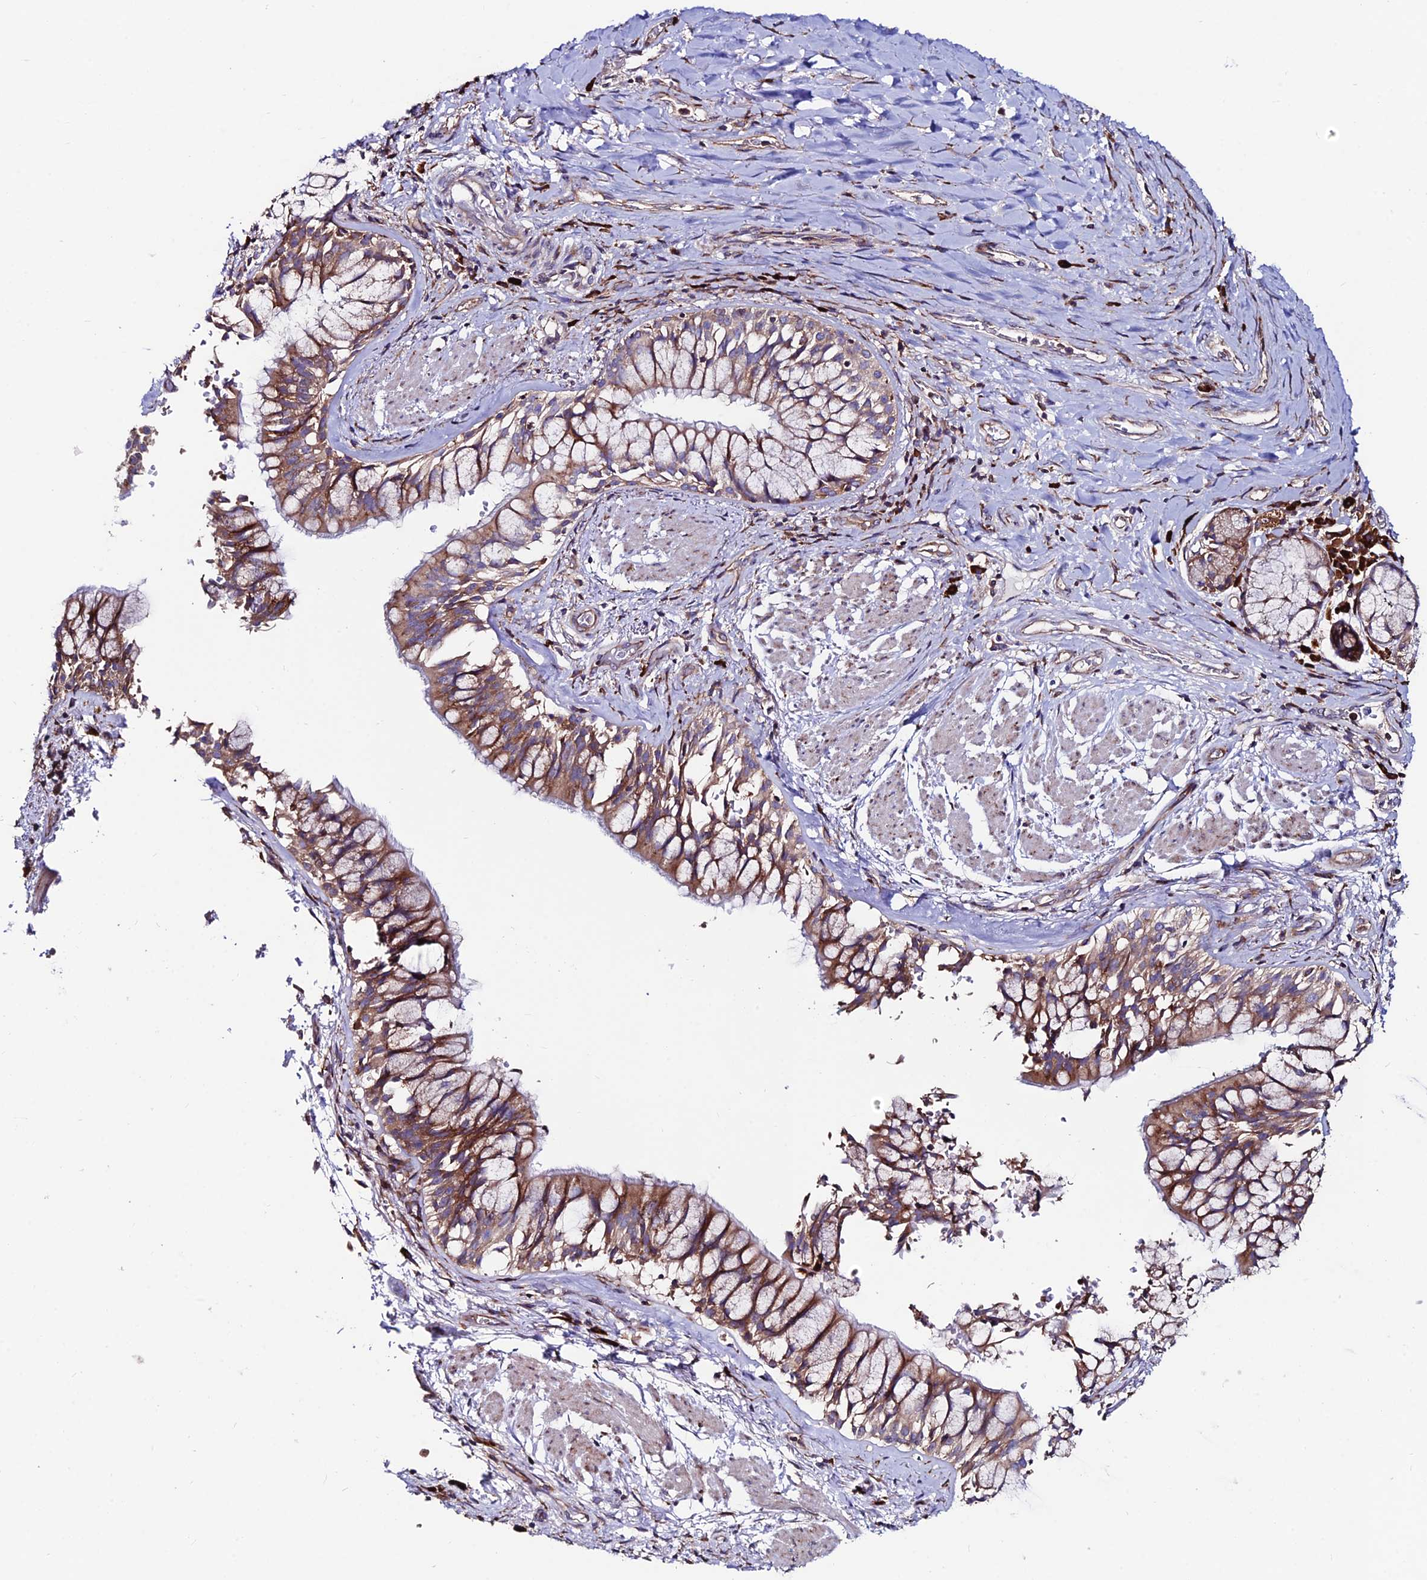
{"staining": {"intensity": "negative", "quantity": "none", "location": "none"}, "tissue": "adipose tissue", "cell_type": "Adipocytes", "image_type": "normal", "snomed": [{"axis": "morphology", "description": "Normal tissue, NOS"}, {"axis": "morphology", "description": "Squamous cell carcinoma, NOS"}, {"axis": "topography", "description": "Bronchus"}, {"axis": "topography", "description": "Lung"}], "caption": "IHC of normal human adipose tissue shows no positivity in adipocytes. (DAB IHC, high magnification).", "gene": "EIF3K", "patient": {"sex": "male", "age": 64}}